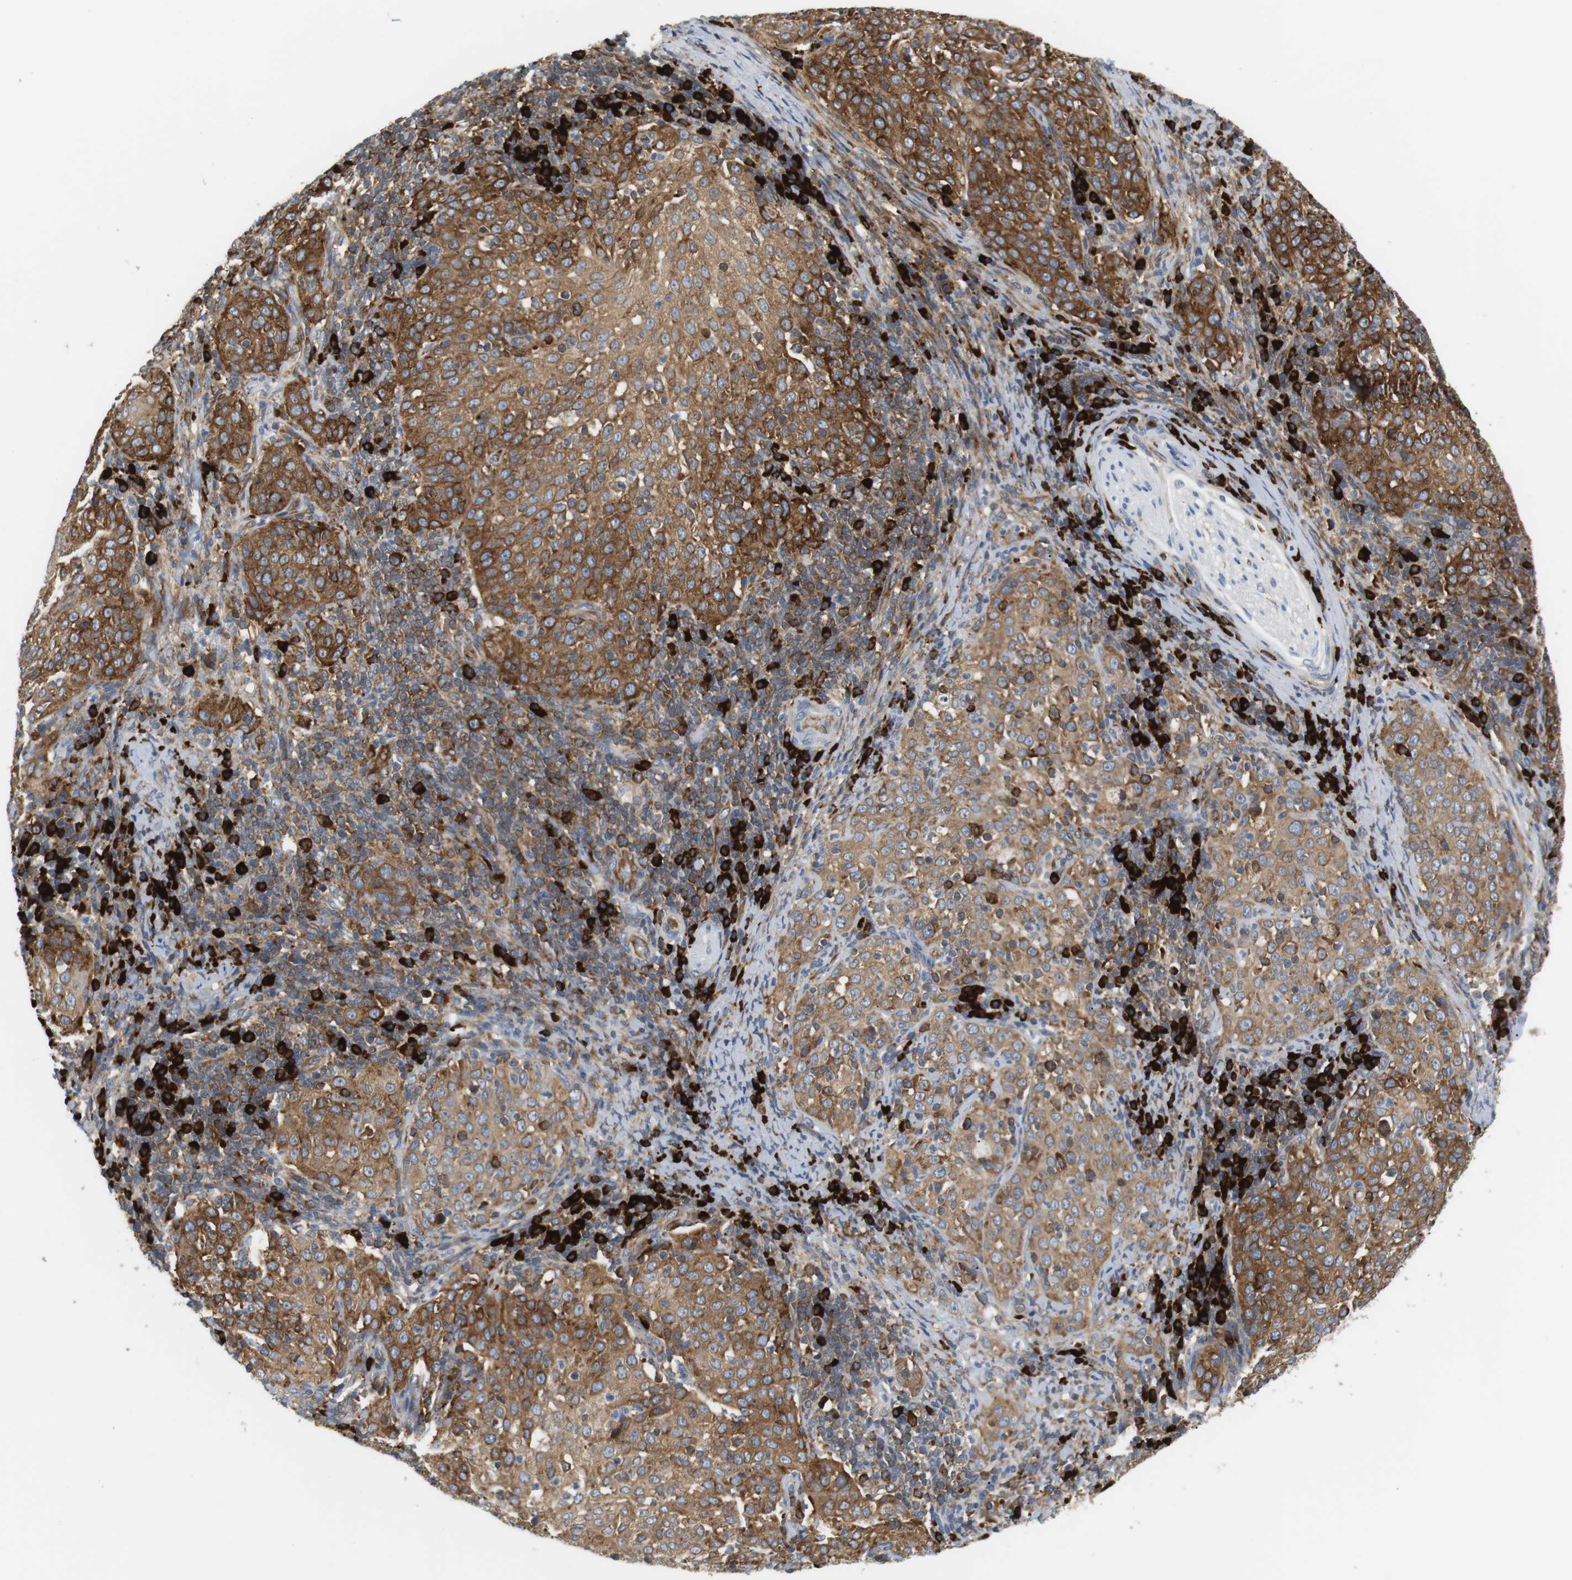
{"staining": {"intensity": "moderate", "quantity": ">75%", "location": "cytoplasmic/membranous"}, "tissue": "cervical cancer", "cell_type": "Tumor cells", "image_type": "cancer", "snomed": [{"axis": "morphology", "description": "Squamous cell carcinoma, NOS"}, {"axis": "topography", "description": "Cervix"}], "caption": "Cervical cancer (squamous cell carcinoma) was stained to show a protein in brown. There is medium levels of moderate cytoplasmic/membranous staining in approximately >75% of tumor cells.", "gene": "TMEM200A", "patient": {"sex": "female", "age": 51}}